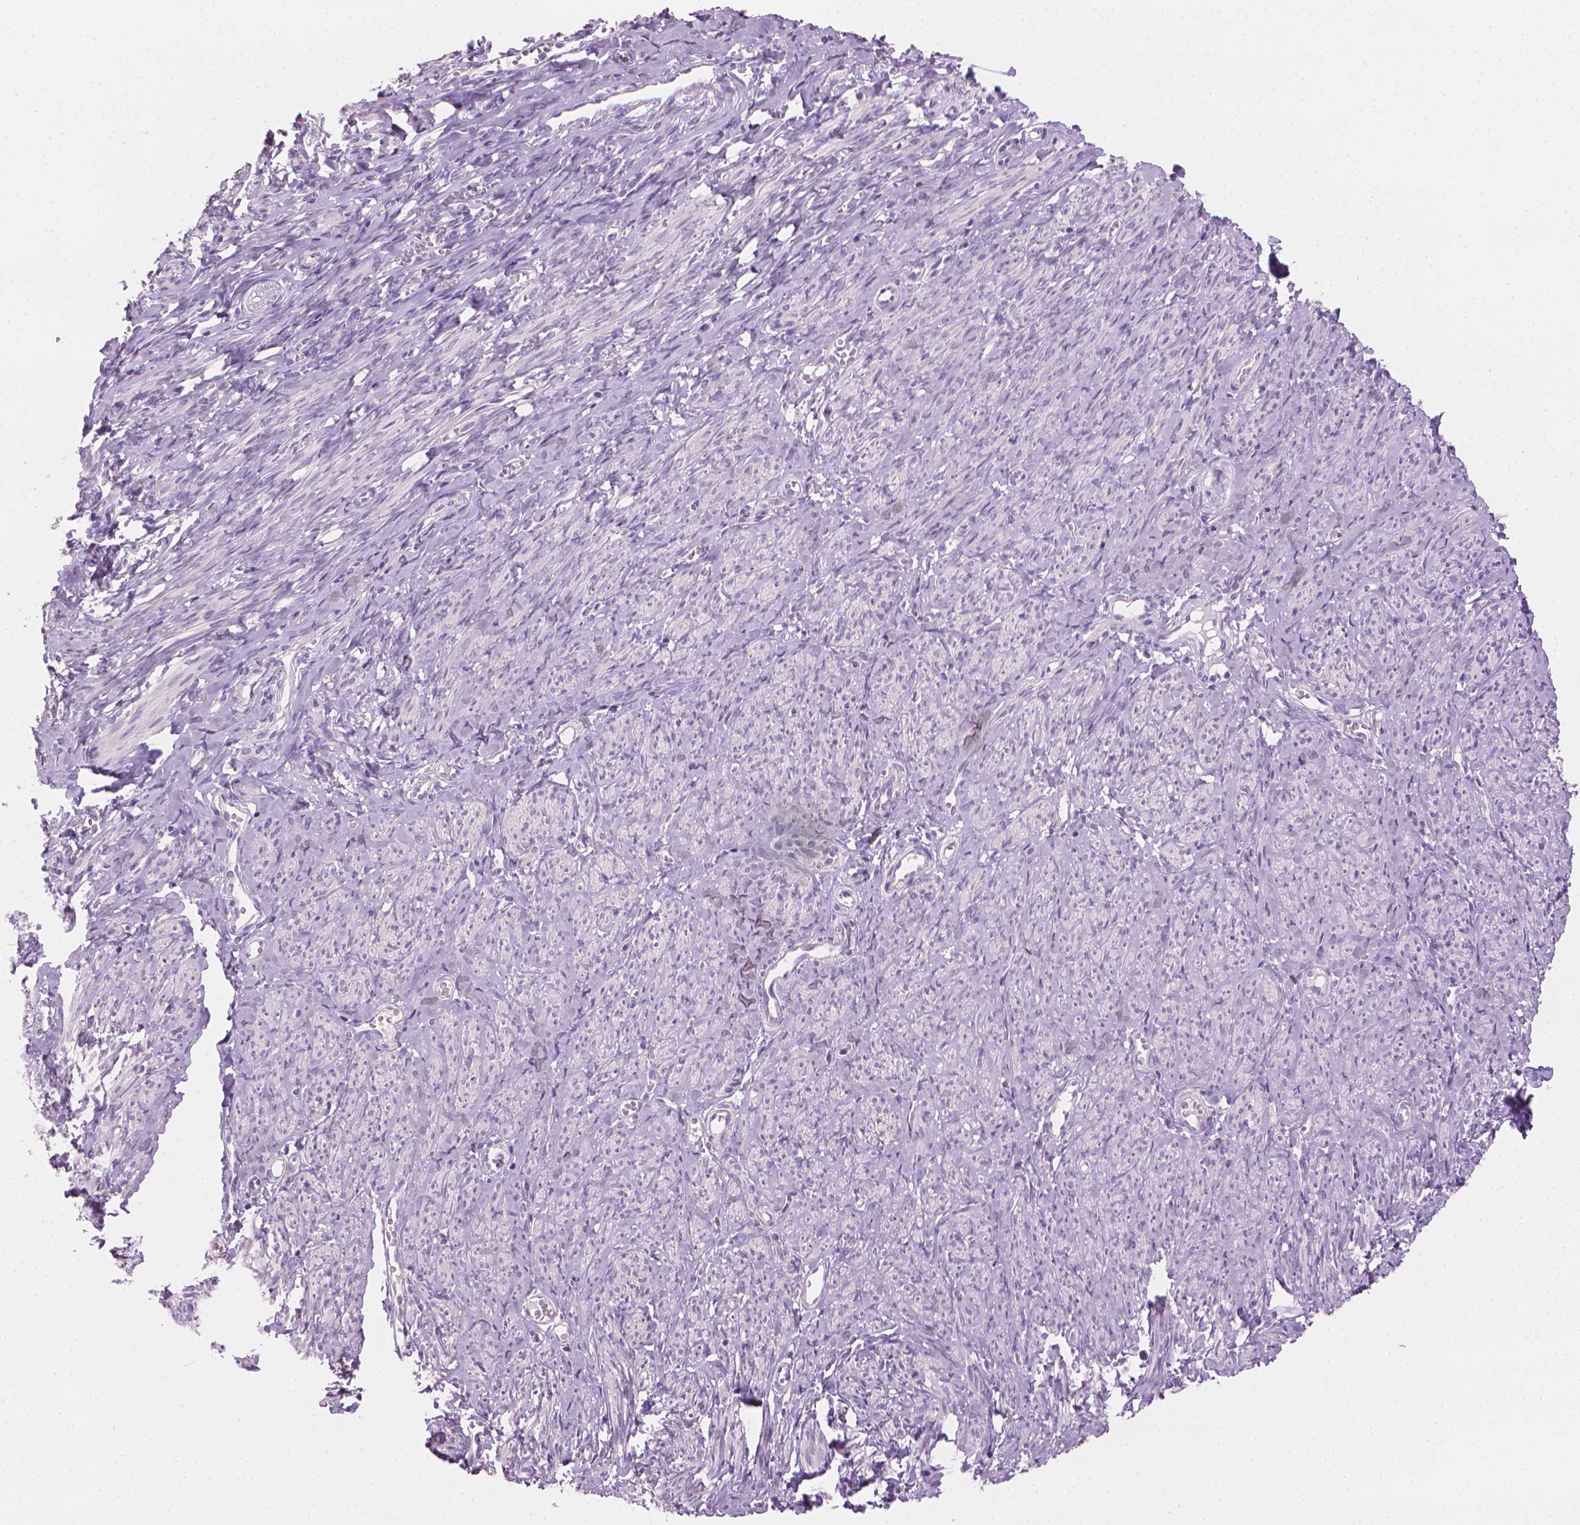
{"staining": {"intensity": "negative", "quantity": "none", "location": "none"}, "tissue": "smooth muscle", "cell_type": "Smooth muscle cells", "image_type": "normal", "snomed": [{"axis": "morphology", "description": "Normal tissue, NOS"}, {"axis": "topography", "description": "Smooth muscle"}], "caption": "Image shows no significant protein expression in smooth muscle cells of benign smooth muscle.", "gene": "MLANA", "patient": {"sex": "female", "age": 65}}